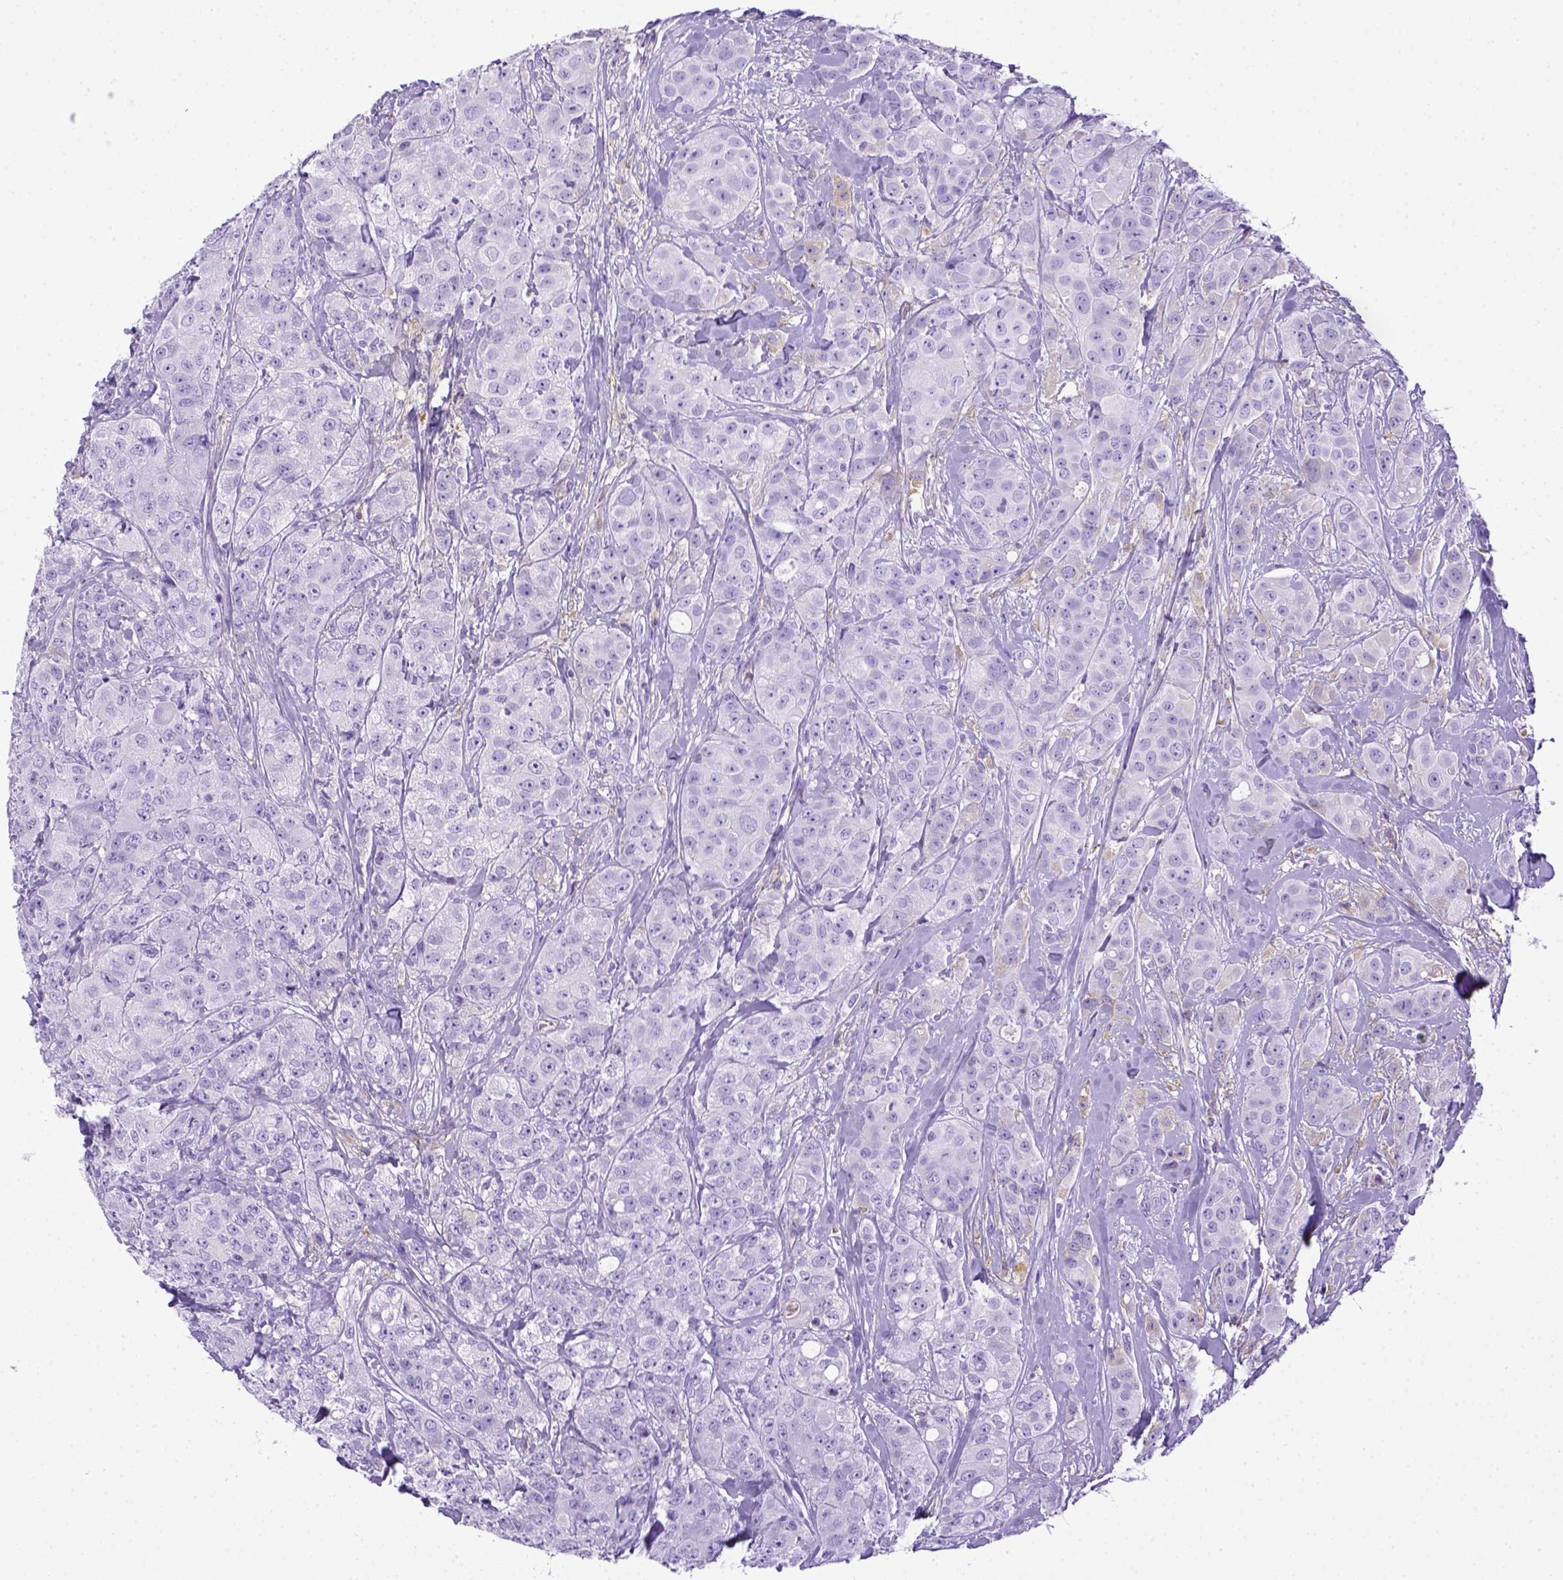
{"staining": {"intensity": "negative", "quantity": "none", "location": "none"}, "tissue": "breast cancer", "cell_type": "Tumor cells", "image_type": "cancer", "snomed": [{"axis": "morphology", "description": "Duct carcinoma"}, {"axis": "topography", "description": "Breast"}], "caption": "The micrograph displays no significant positivity in tumor cells of infiltrating ductal carcinoma (breast). (DAB (3,3'-diaminobenzidine) immunohistochemistry (IHC) with hematoxylin counter stain).", "gene": "ITIH4", "patient": {"sex": "female", "age": 43}}